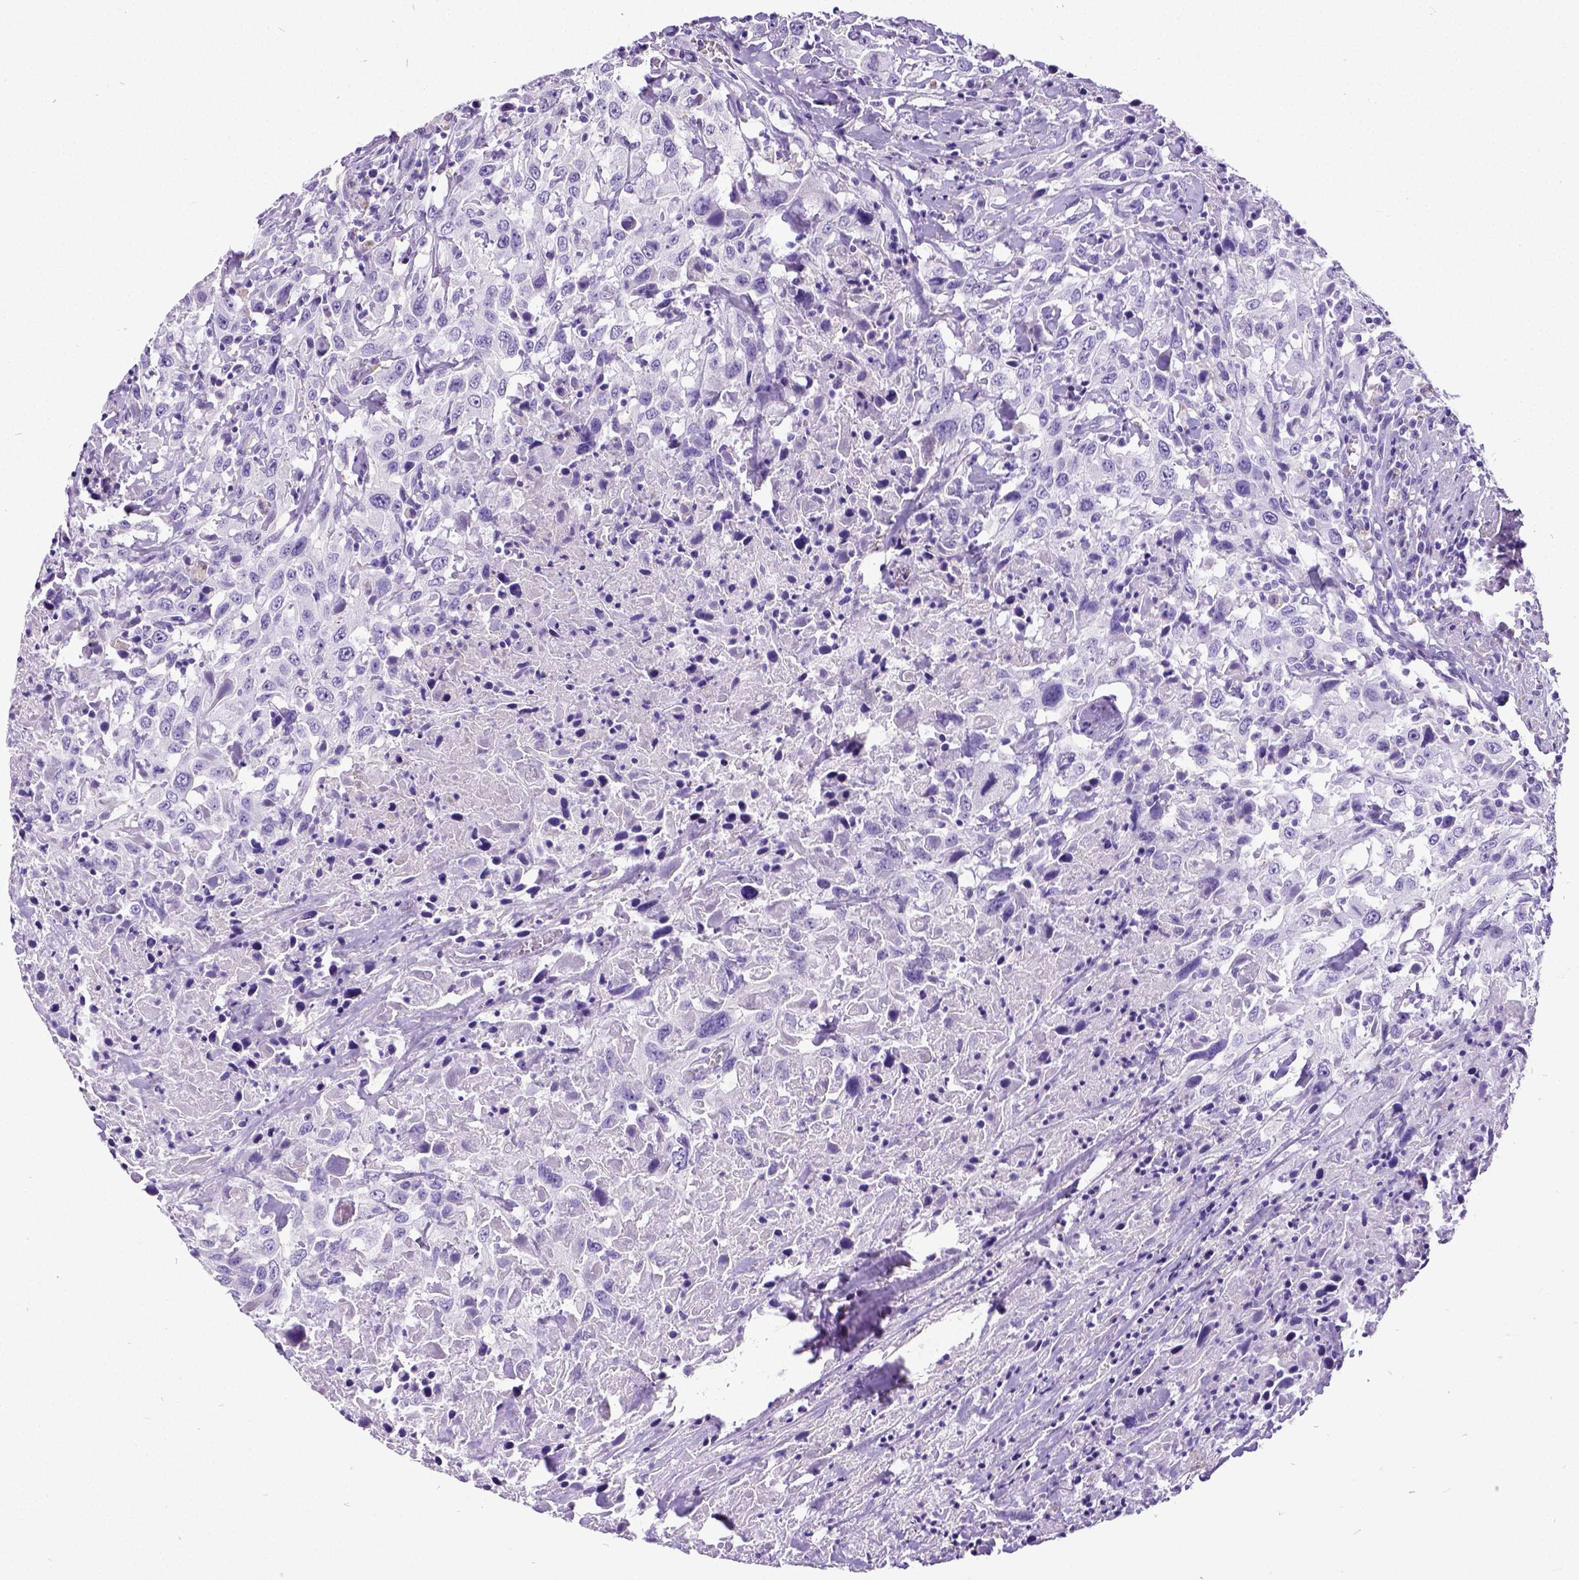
{"staining": {"intensity": "negative", "quantity": "none", "location": "none"}, "tissue": "urothelial cancer", "cell_type": "Tumor cells", "image_type": "cancer", "snomed": [{"axis": "morphology", "description": "Urothelial carcinoma, High grade"}, {"axis": "topography", "description": "Urinary bladder"}], "caption": "The IHC photomicrograph has no significant expression in tumor cells of high-grade urothelial carcinoma tissue.", "gene": "SATB2", "patient": {"sex": "male", "age": 61}}